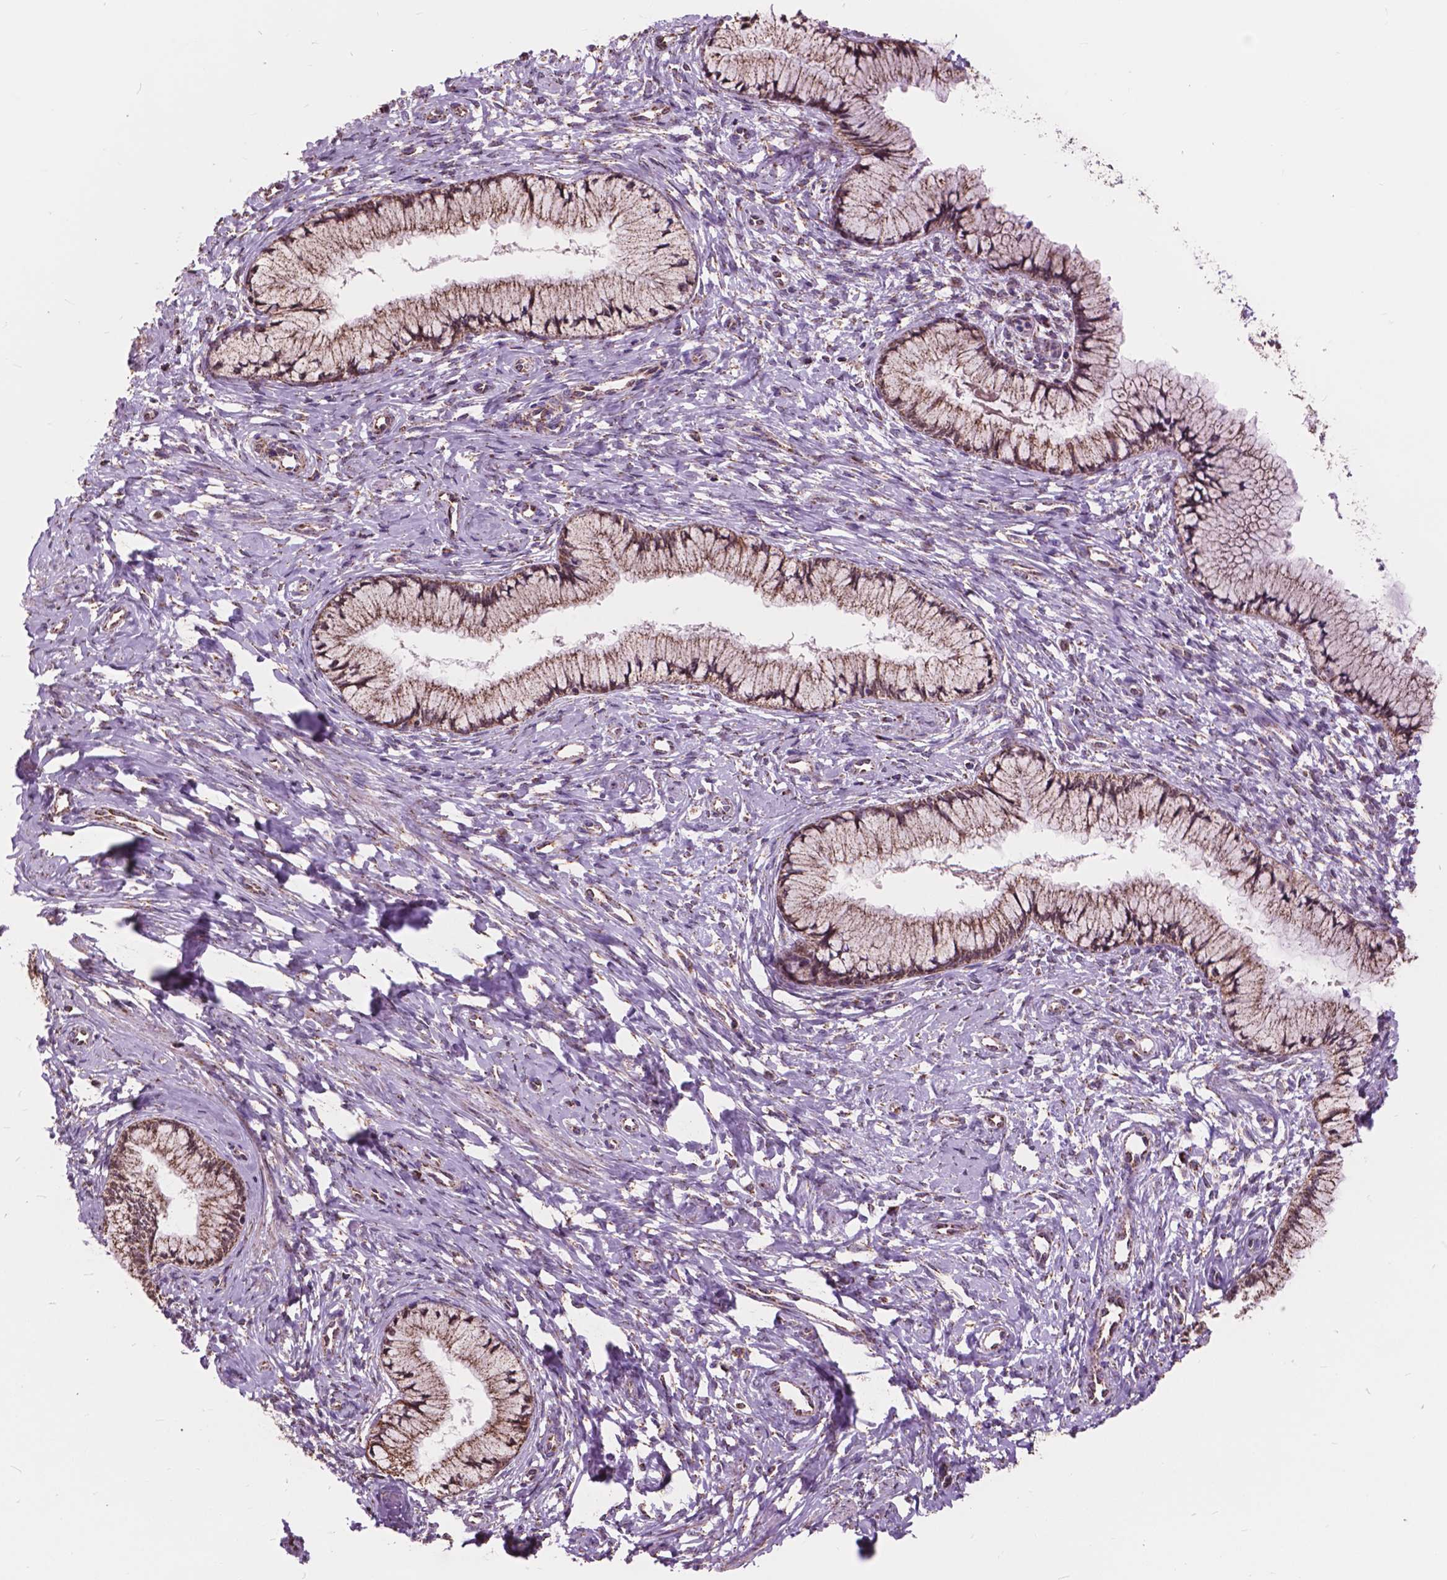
{"staining": {"intensity": "moderate", "quantity": ">75%", "location": "cytoplasmic/membranous"}, "tissue": "cervix", "cell_type": "Glandular cells", "image_type": "normal", "snomed": [{"axis": "morphology", "description": "Normal tissue, NOS"}, {"axis": "topography", "description": "Cervix"}], "caption": "Moderate cytoplasmic/membranous positivity for a protein is present in approximately >75% of glandular cells of benign cervix using immunohistochemistry (IHC).", "gene": "SCOC", "patient": {"sex": "female", "age": 37}}